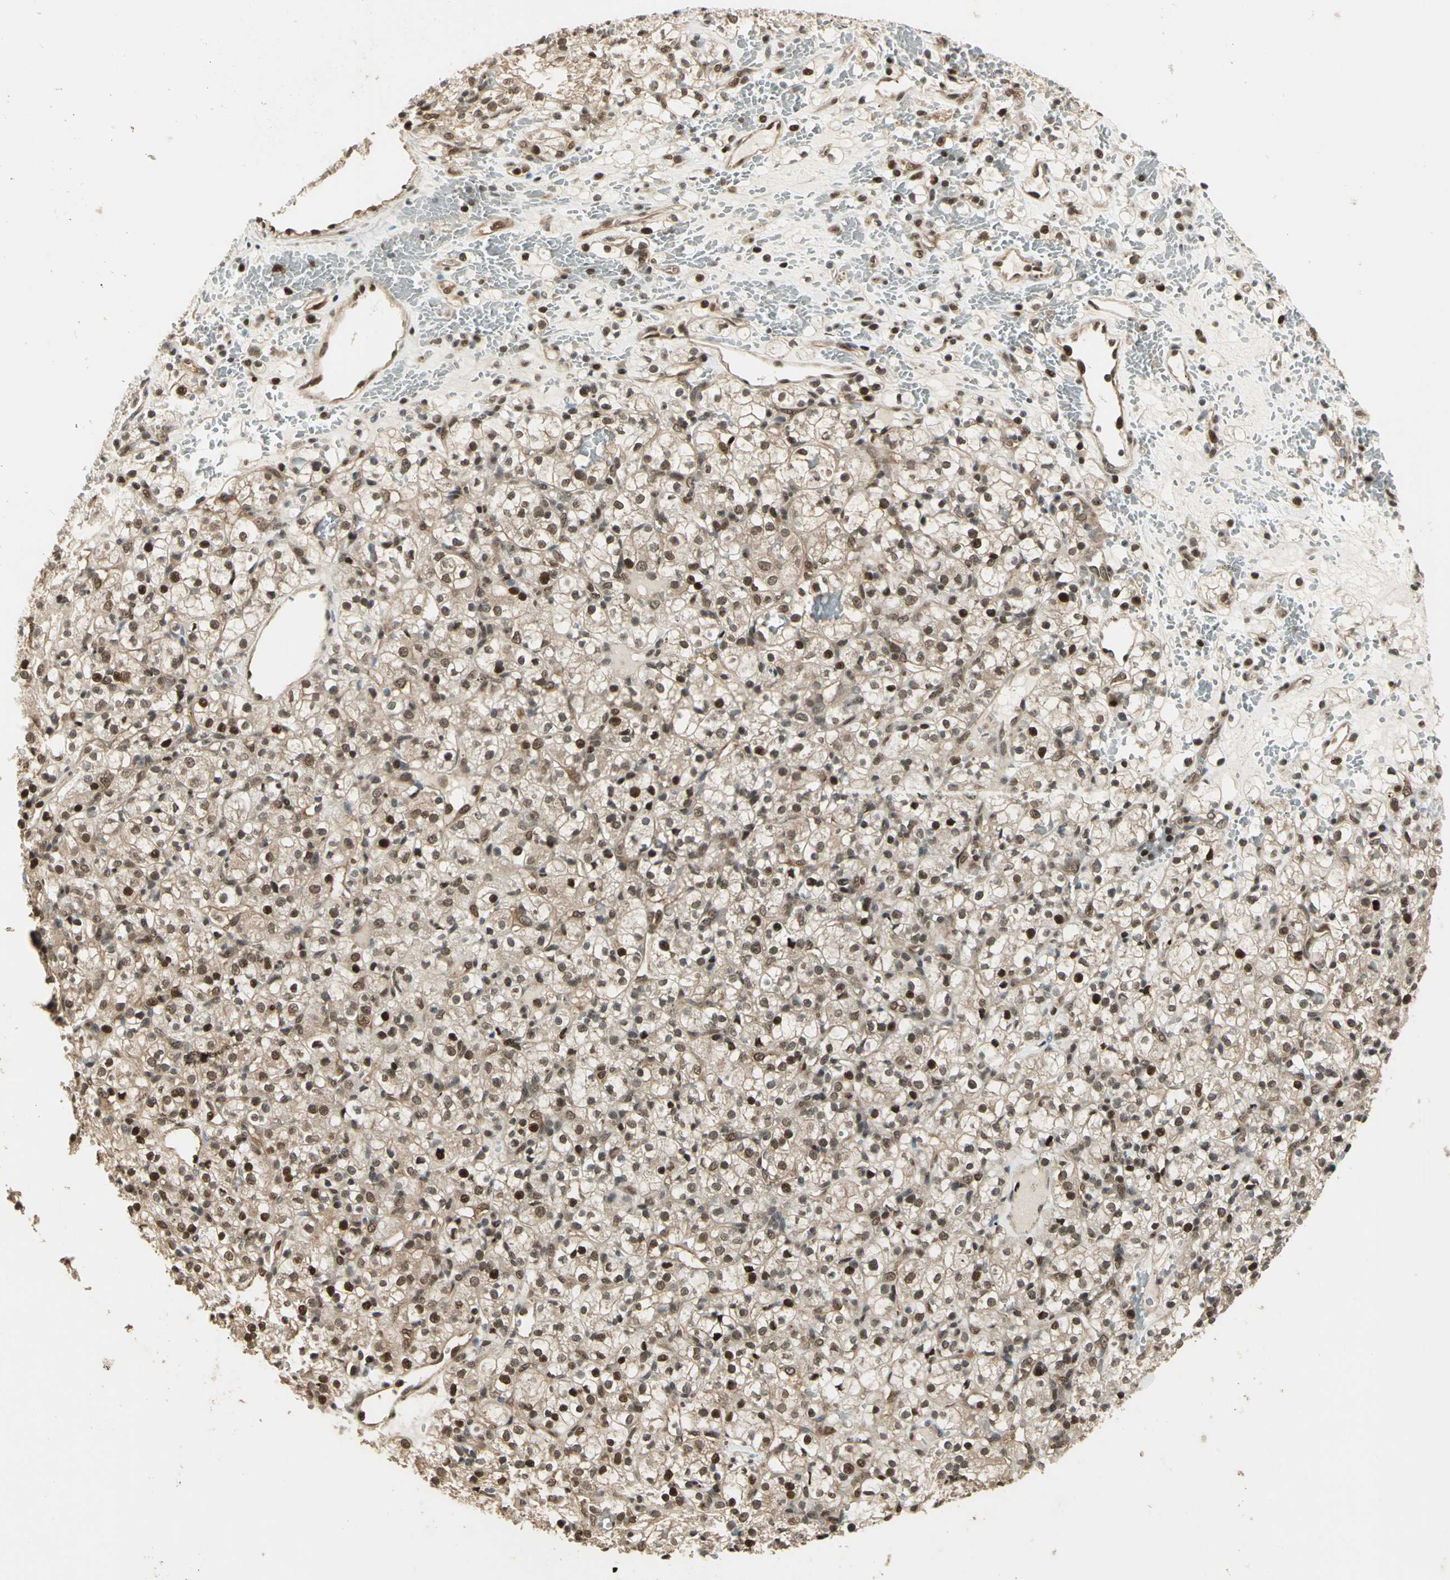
{"staining": {"intensity": "moderate", "quantity": ">75%", "location": "cytoplasmic/membranous,nuclear"}, "tissue": "renal cancer", "cell_type": "Tumor cells", "image_type": "cancer", "snomed": [{"axis": "morphology", "description": "Adenocarcinoma, NOS"}, {"axis": "topography", "description": "Kidney"}], "caption": "Human renal cancer stained for a protein (brown) shows moderate cytoplasmic/membranous and nuclear positive positivity in approximately >75% of tumor cells.", "gene": "PSMC3", "patient": {"sex": "female", "age": 60}}